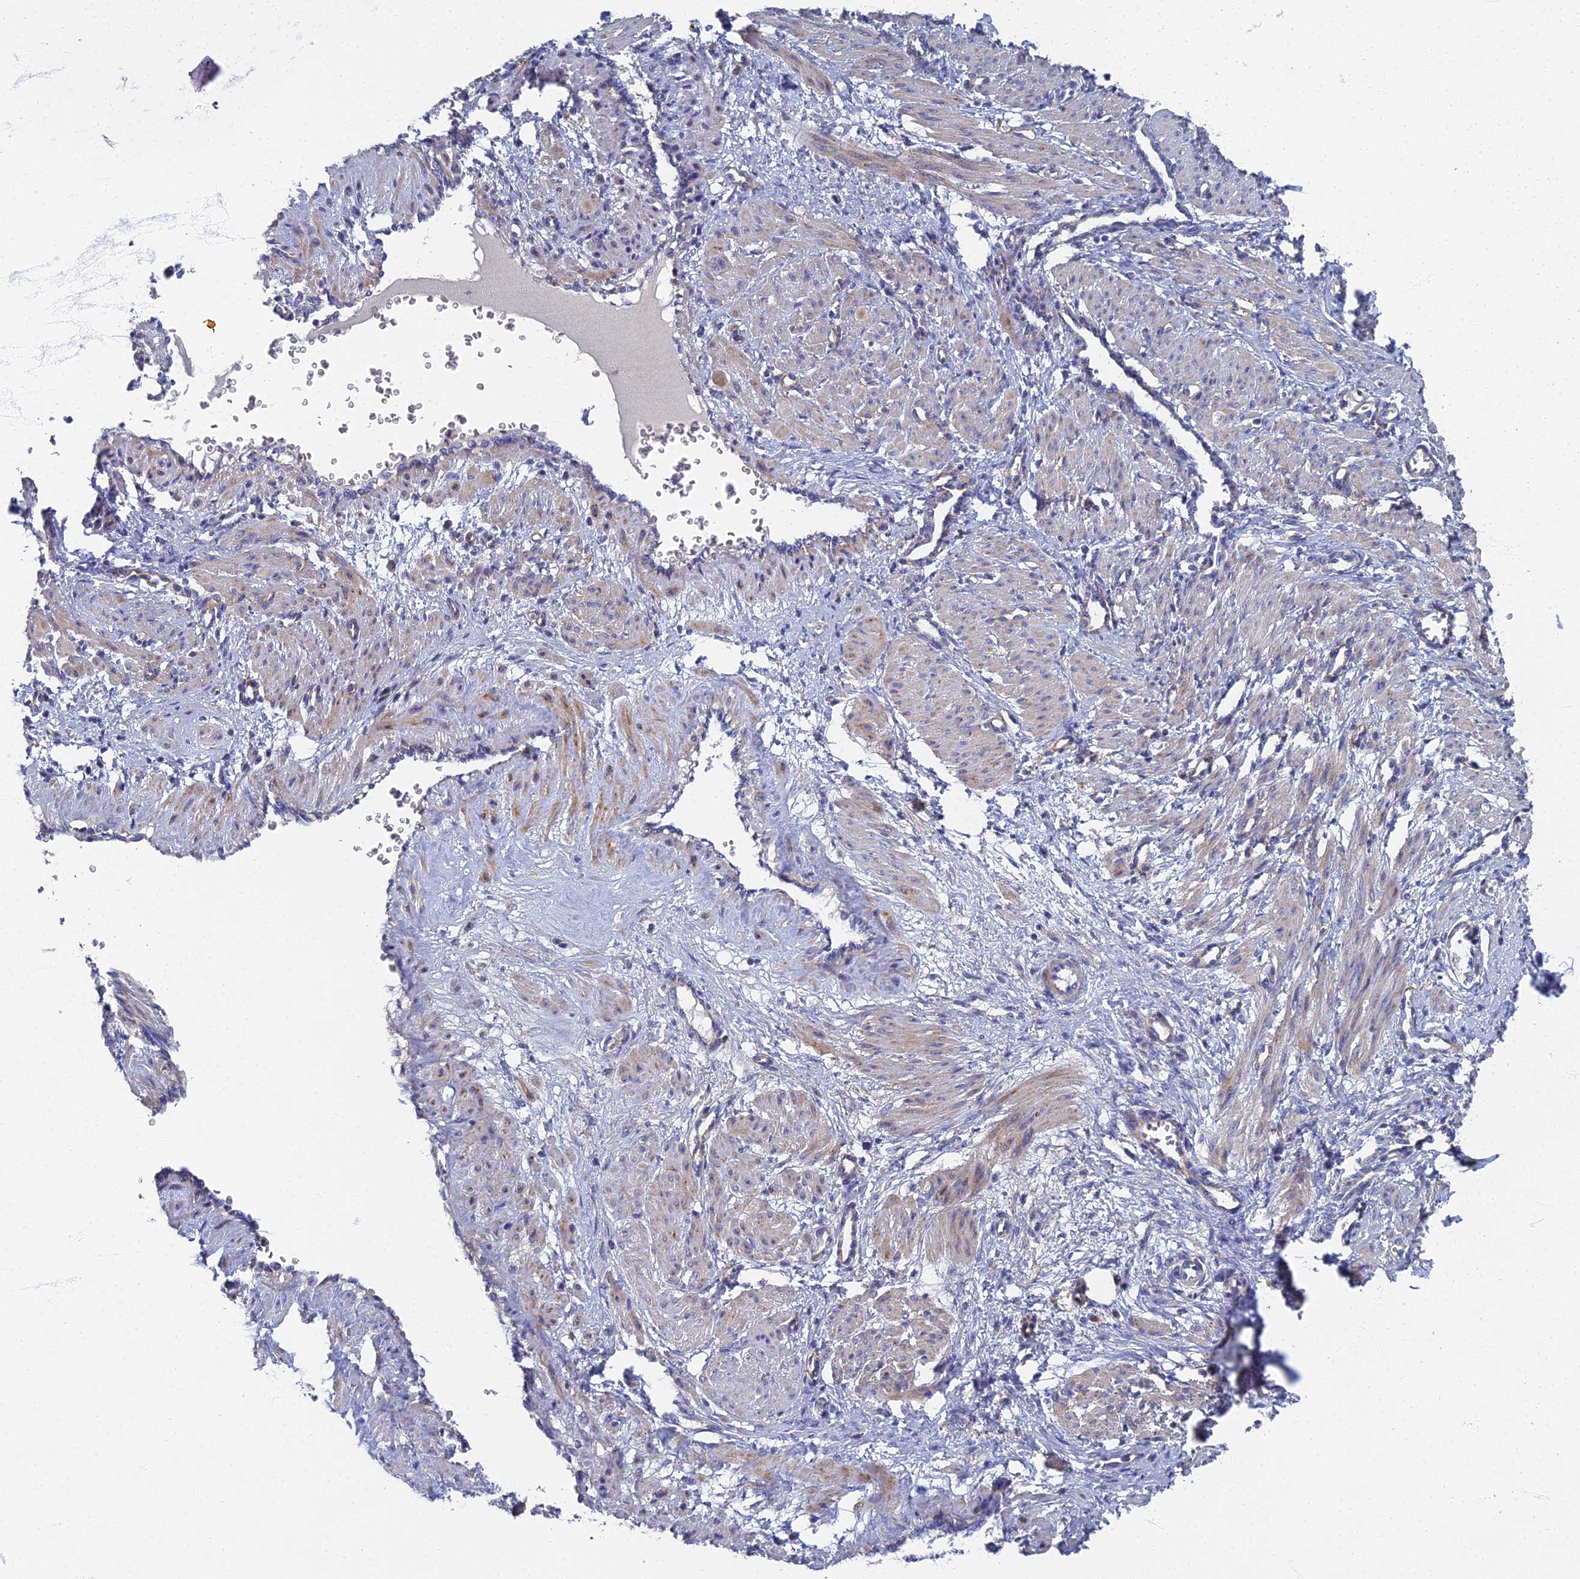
{"staining": {"intensity": "weak", "quantity": "25%-75%", "location": "cytoplasmic/membranous"}, "tissue": "smooth muscle", "cell_type": "Smooth muscle cells", "image_type": "normal", "snomed": [{"axis": "morphology", "description": "Normal tissue, NOS"}, {"axis": "topography", "description": "Endometrium"}], "caption": "A photomicrograph showing weak cytoplasmic/membranous expression in approximately 25%-75% of smooth muscle cells in benign smooth muscle, as visualized by brown immunohistochemical staining.", "gene": "RNASEK", "patient": {"sex": "female", "age": 33}}